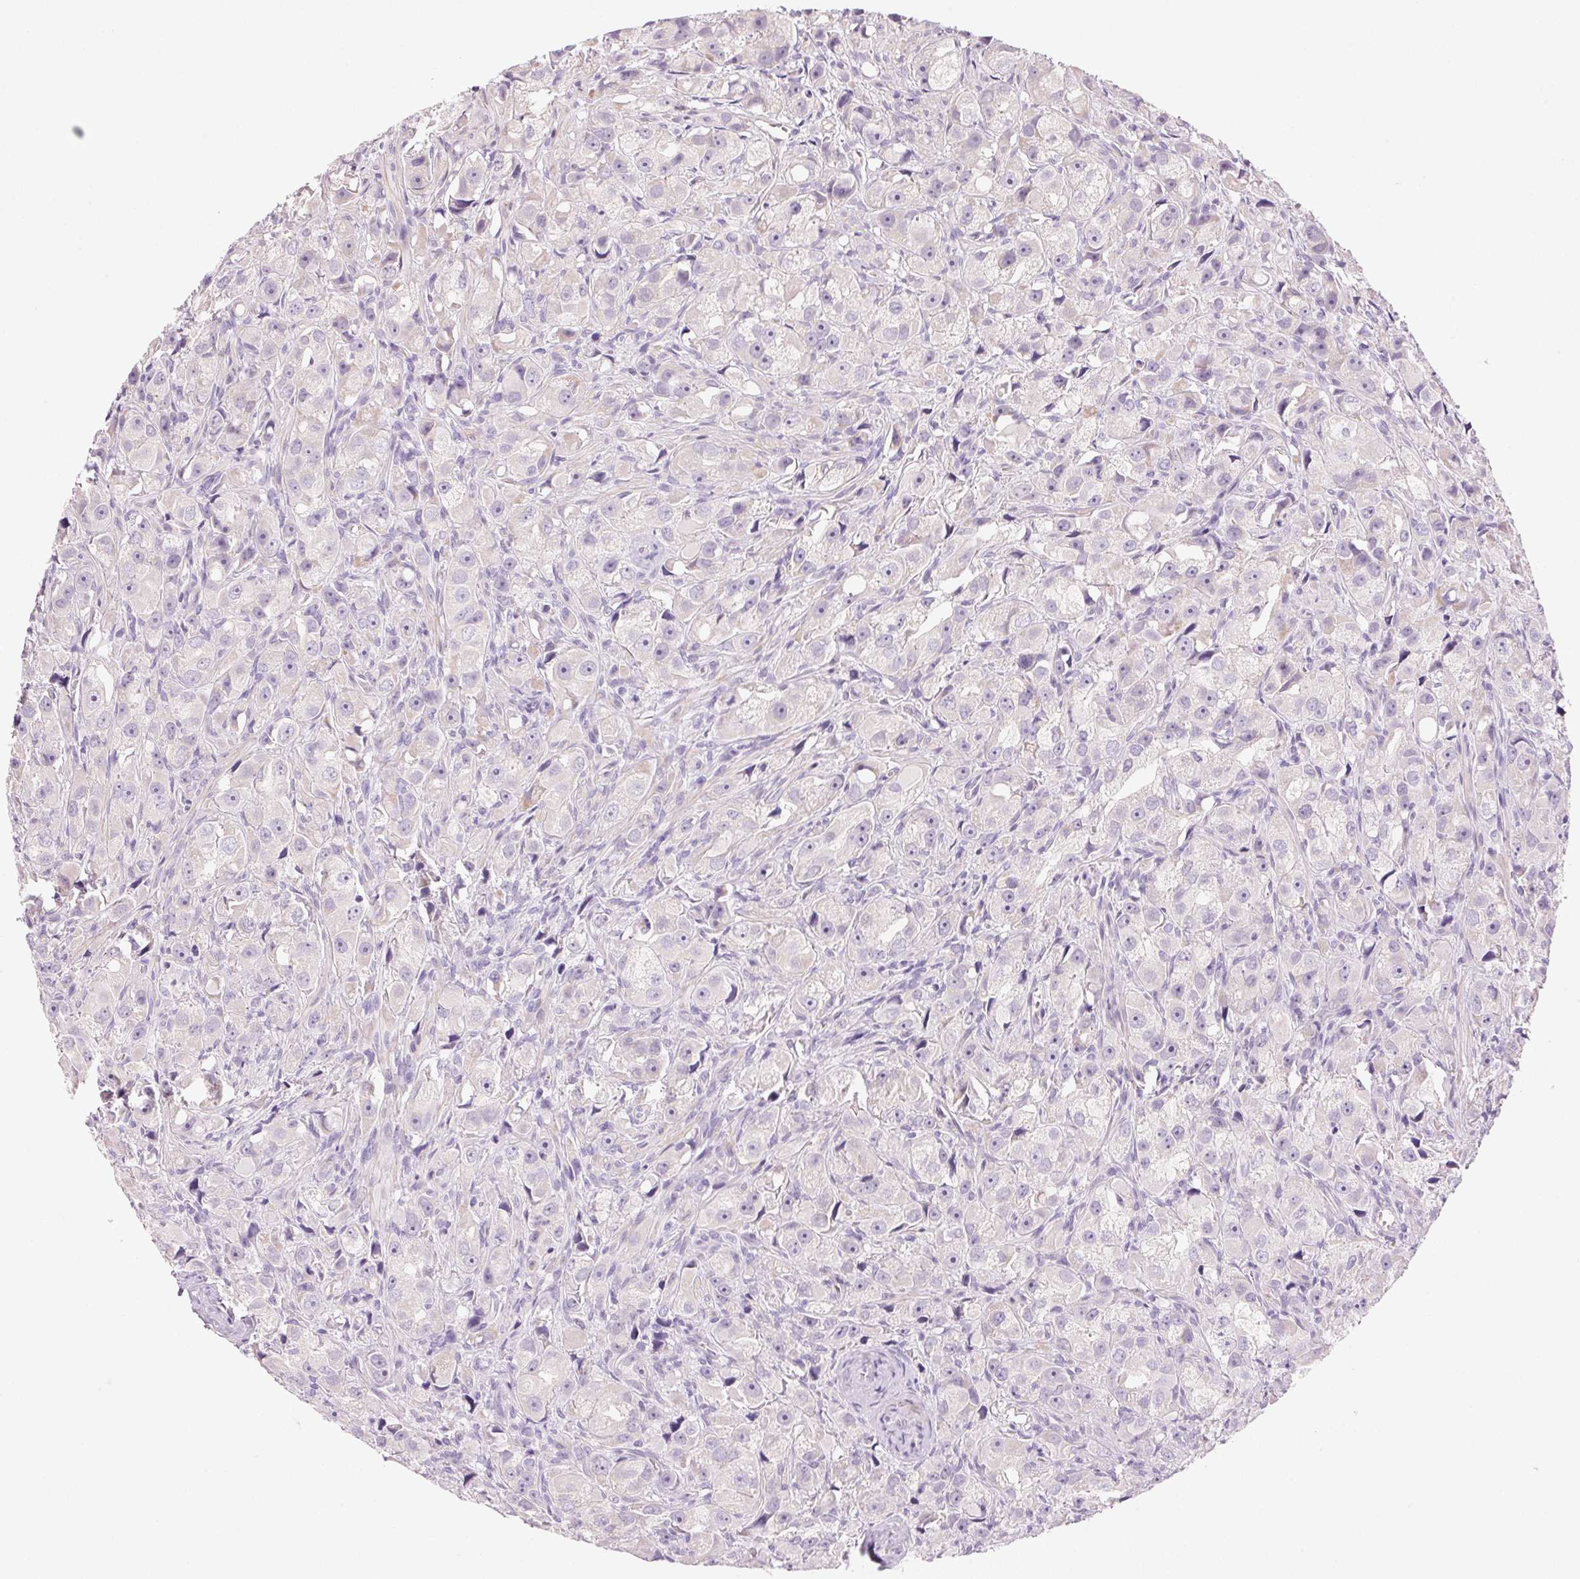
{"staining": {"intensity": "negative", "quantity": "none", "location": "none"}, "tissue": "prostate cancer", "cell_type": "Tumor cells", "image_type": "cancer", "snomed": [{"axis": "morphology", "description": "Adenocarcinoma, High grade"}, {"axis": "topography", "description": "Prostate"}], "caption": "The immunohistochemistry (IHC) micrograph has no significant staining in tumor cells of prostate cancer tissue. (DAB immunohistochemistry, high magnification).", "gene": "CYP11B1", "patient": {"sex": "male", "age": 75}}